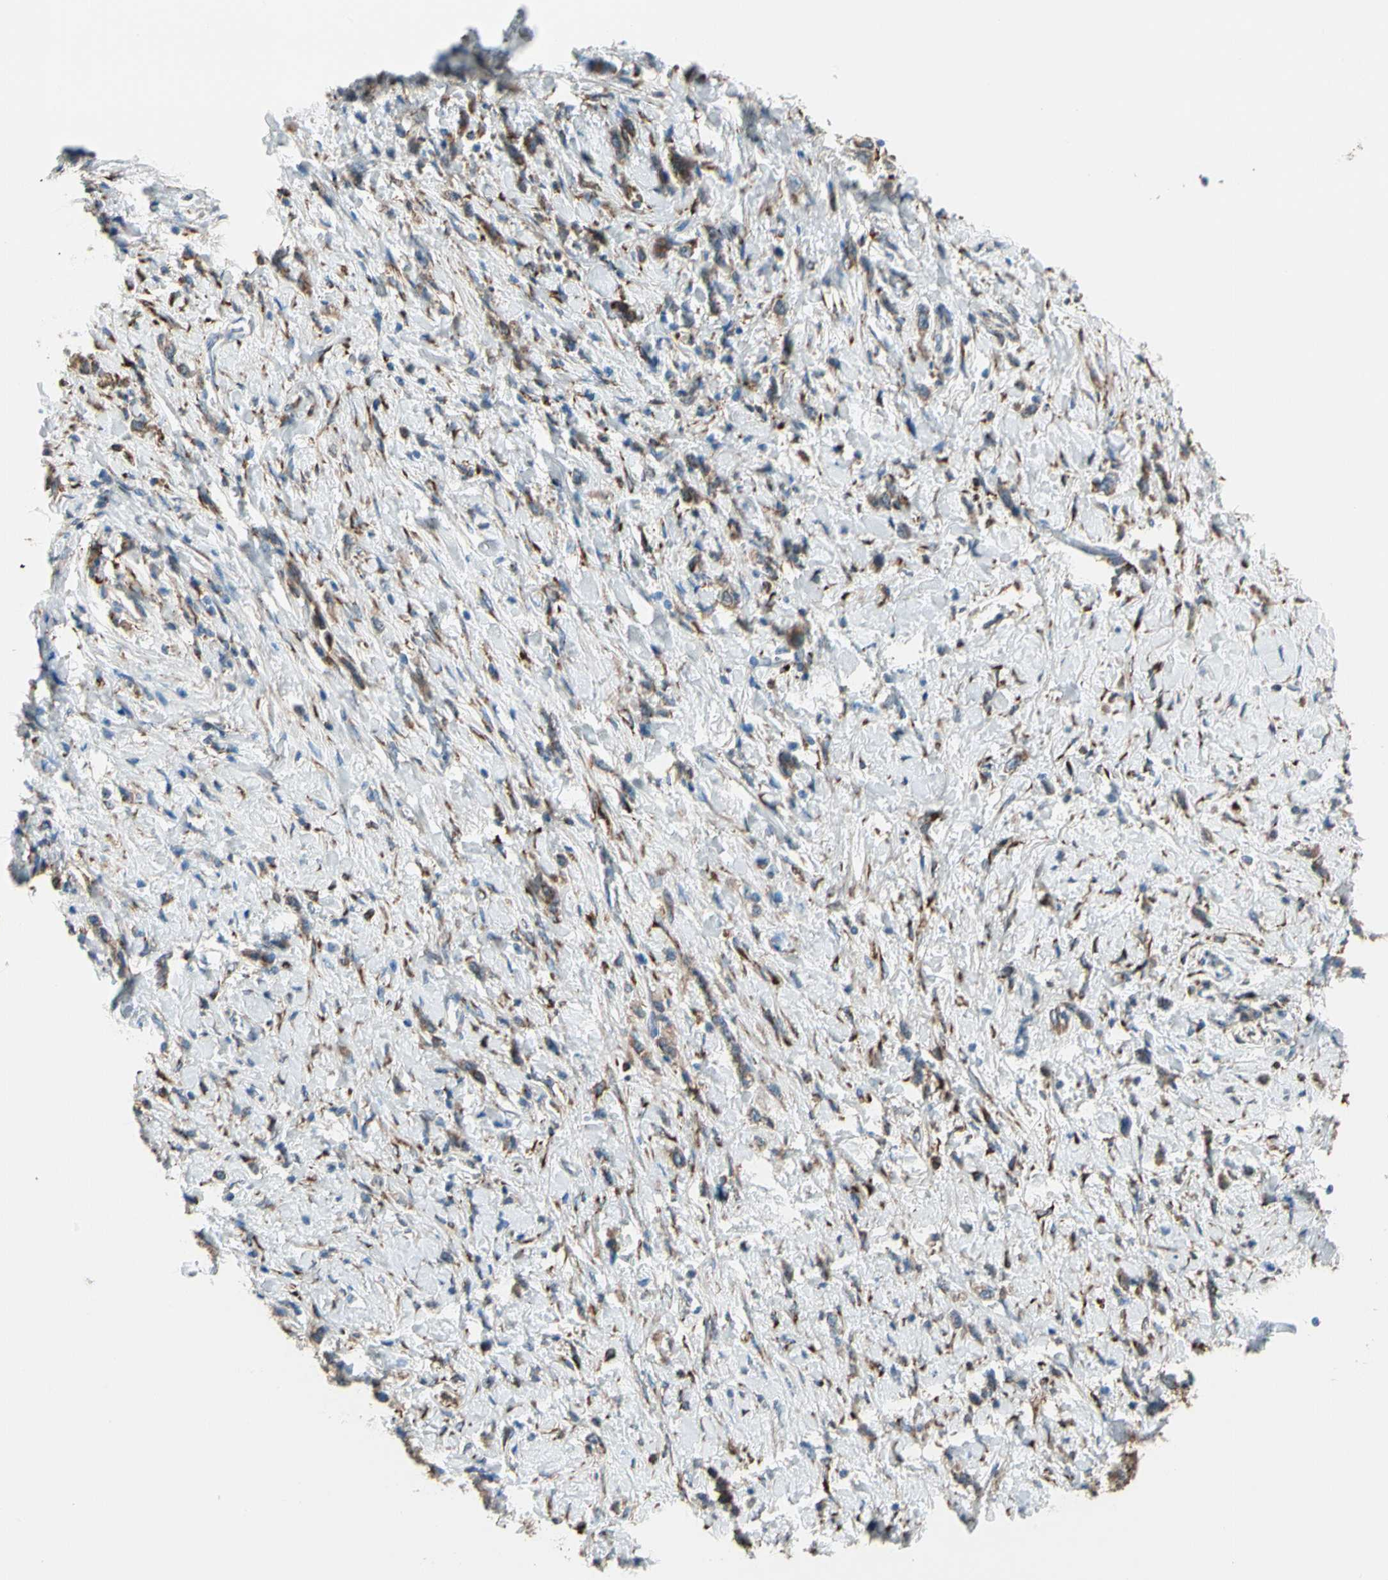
{"staining": {"intensity": "moderate", "quantity": "25%-75%", "location": "cytoplasmic/membranous"}, "tissue": "stomach cancer", "cell_type": "Tumor cells", "image_type": "cancer", "snomed": [{"axis": "morphology", "description": "Normal tissue, NOS"}, {"axis": "morphology", "description": "Adenocarcinoma, NOS"}, {"axis": "topography", "description": "Stomach, upper"}, {"axis": "topography", "description": "Stomach"}], "caption": "An immunohistochemistry (IHC) histopathology image of neoplastic tissue is shown. Protein staining in brown labels moderate cytoplasmic/membranous positivity in adenocarcinoma (stomach) within tumor cells. (IHC, brightfield microscopy, high magnification).", "gene": "LRPAP1", "patient": {"sex": "female", "age": 65}}